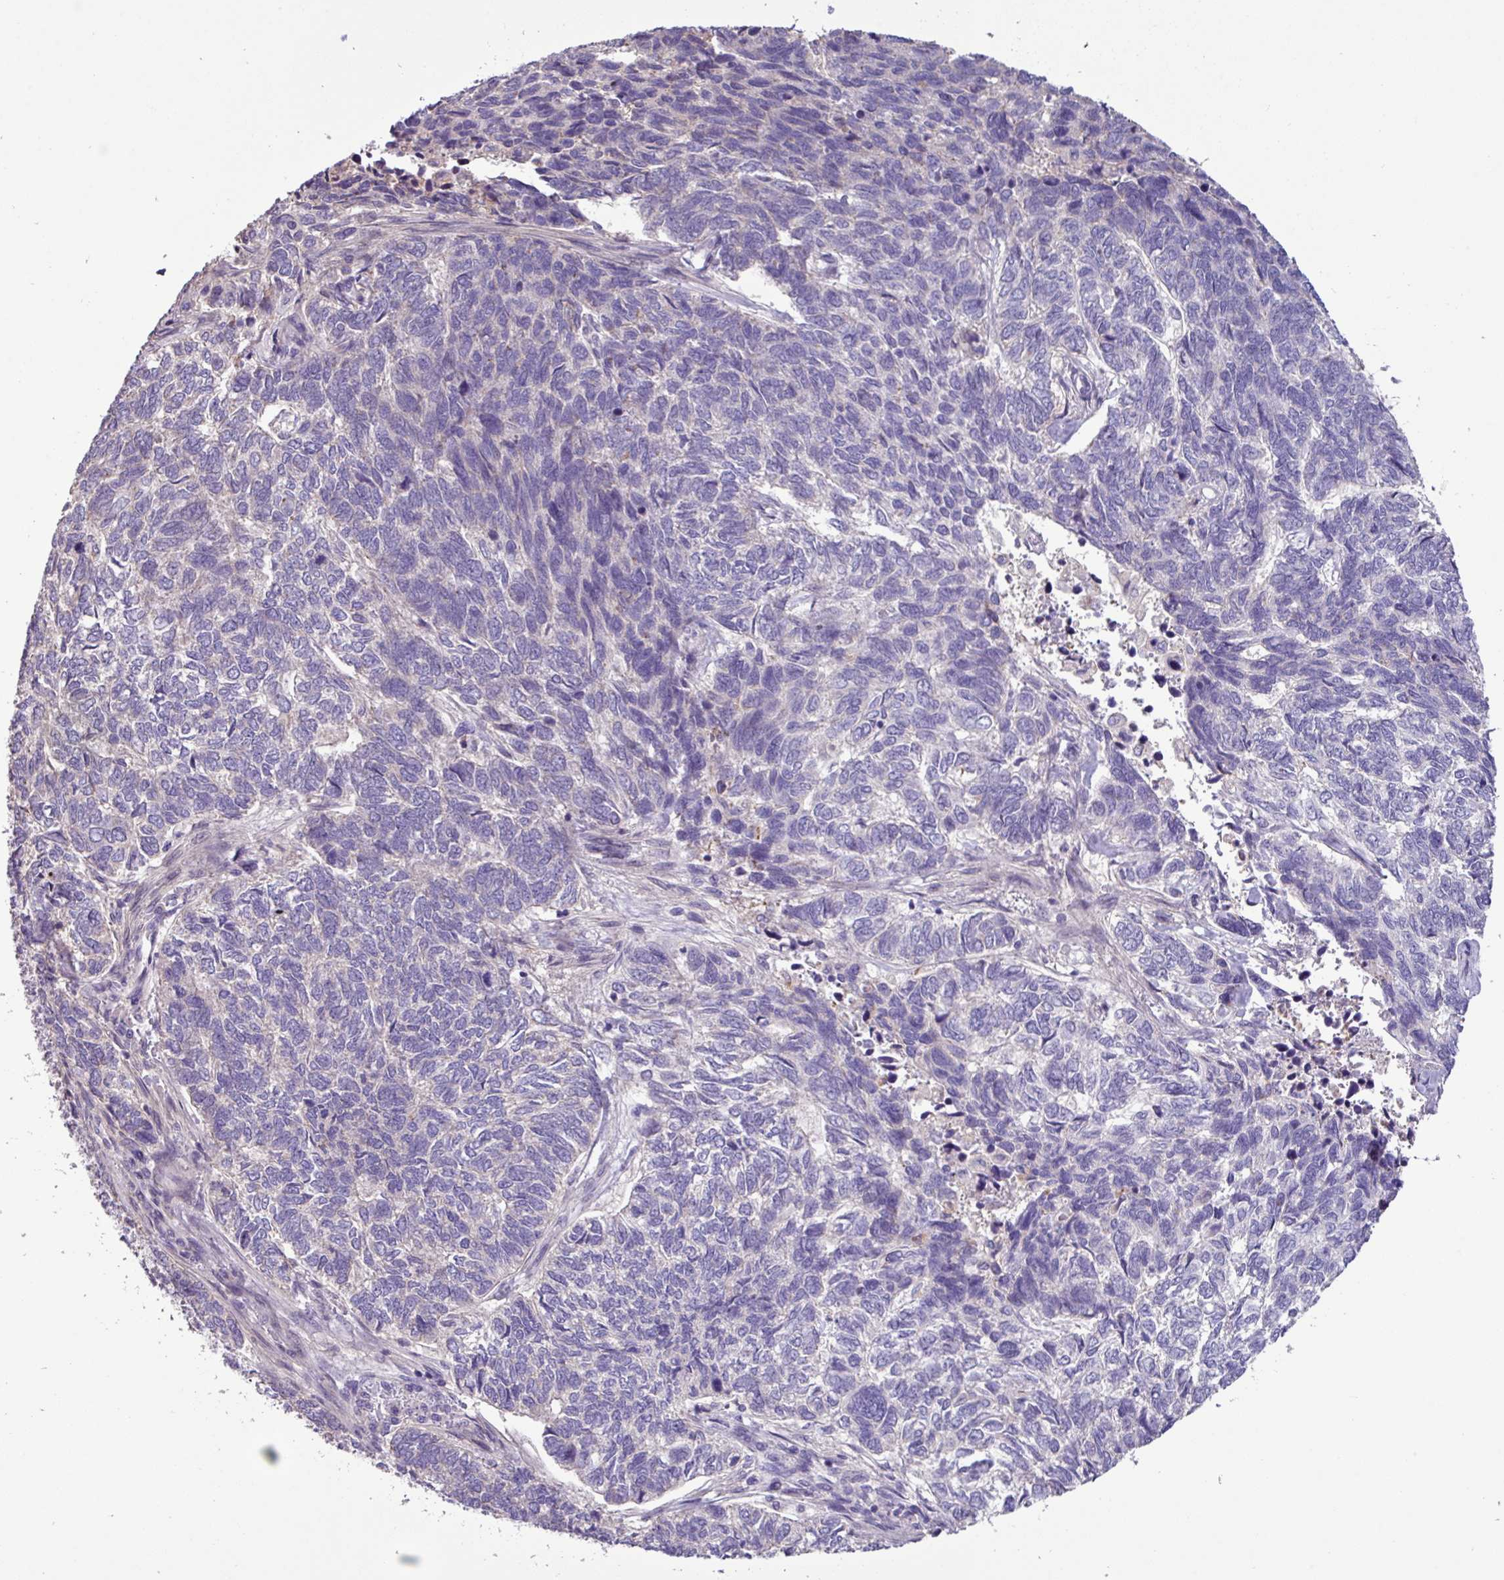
{"staining": {"intensity": "negative", "quantity": "none", "location": "none"}, "tissue": "skin cancer", "cell_type": "Tumor cells", "image_type": "cancer", "snomed": [{"axis": "morphology", "description": "Basal cell carcinoma"}, {"axis": "topography", "description": "Skin"}], "caption": "DAB (3,3'-diaminobenzidine) immunohistochemical staining of human skin basal cell carcinoma exhibits no significant staining in tumor cells.", "gene": "PNLDC1", "patient": {"sex": "female", "age": 65}}